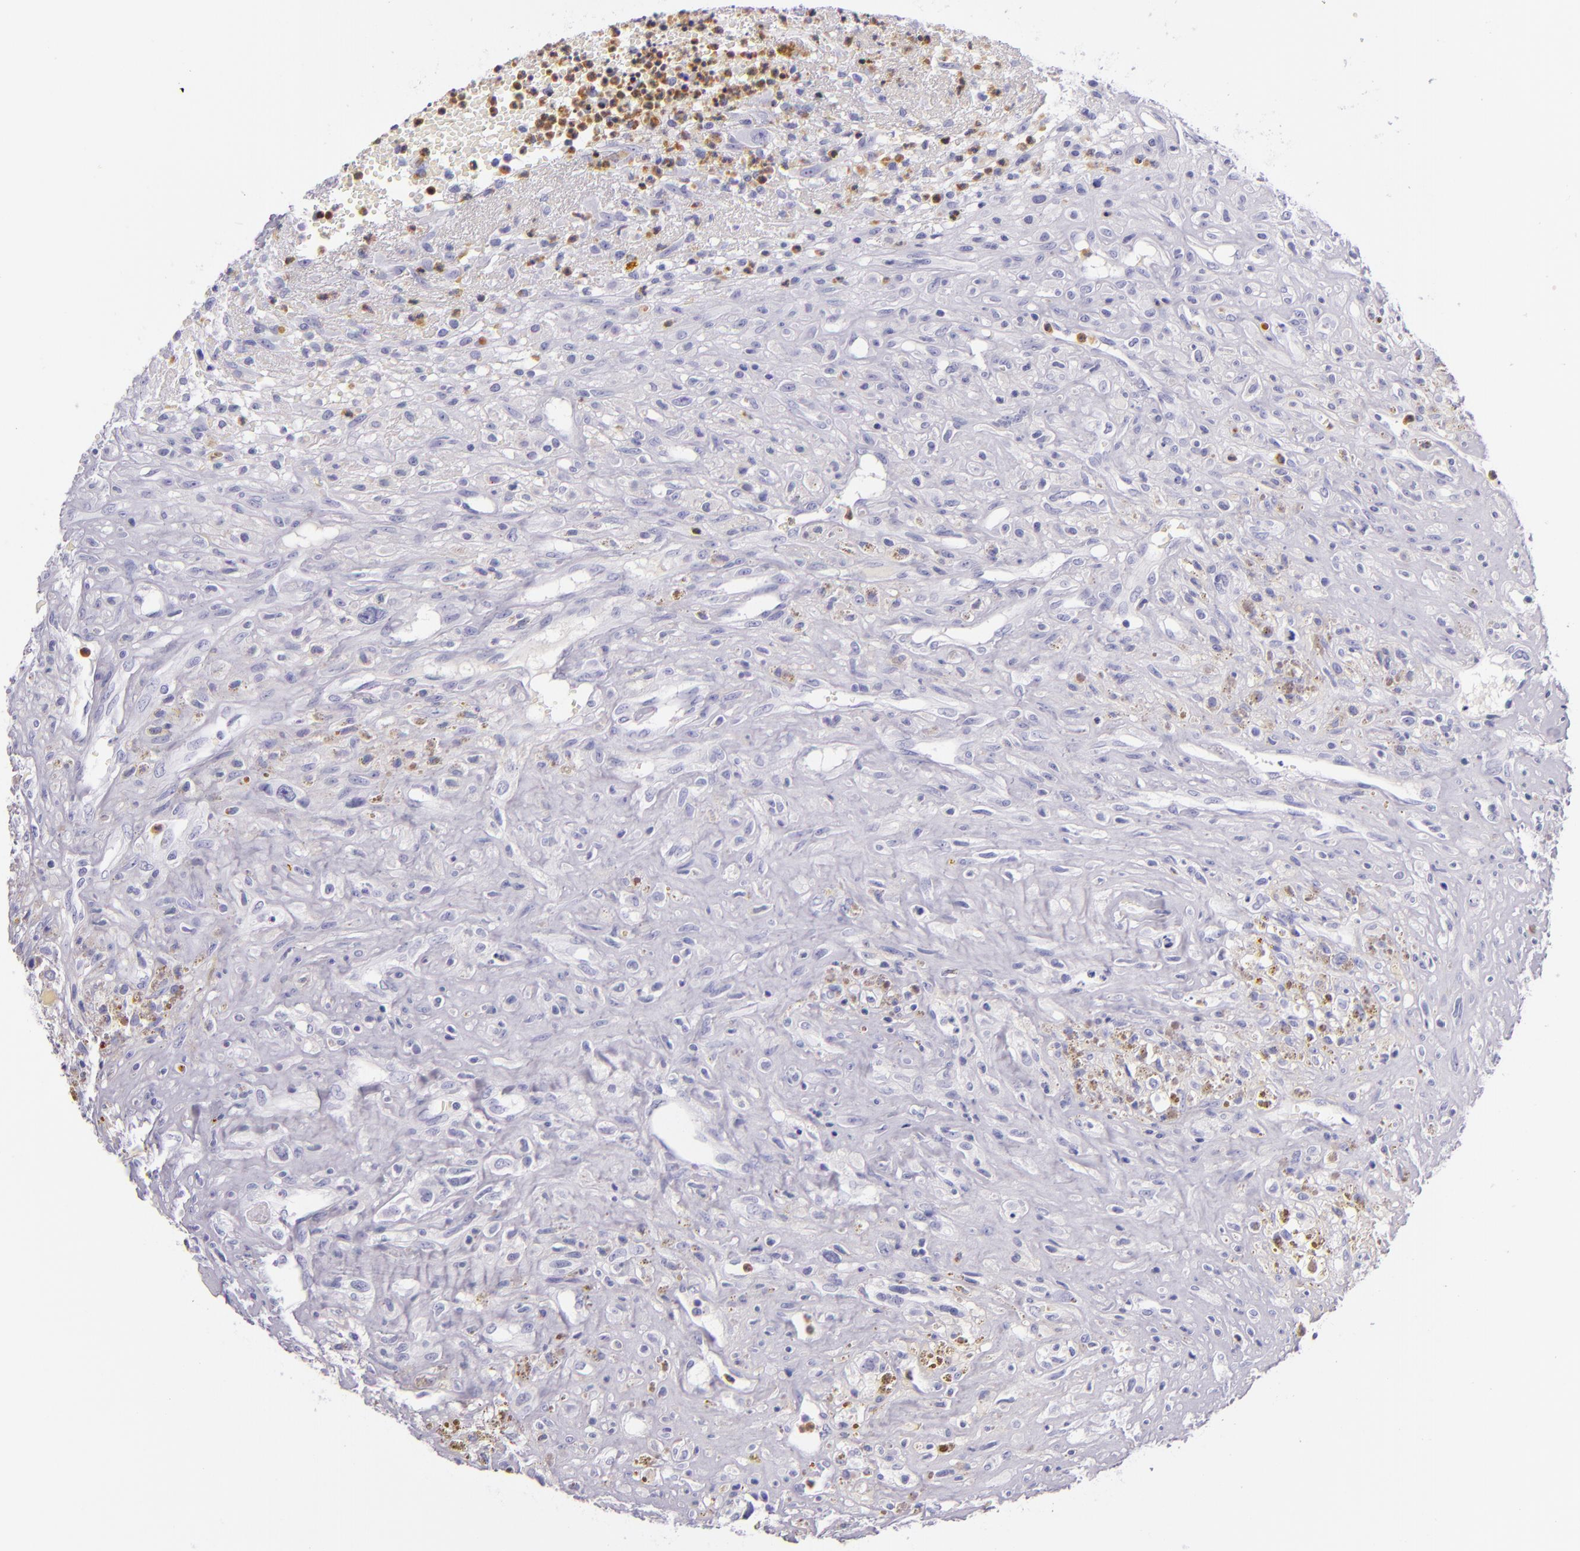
{"staining": {"intensity": "negative", "quantity": "none", "location": "none"}, "tissue": "glioma", "cell_type": "Tumor cells", "image_type": "cancer", "snomed": [{"axis": "morphology", "description": "Glioma, malignant, High grade"}, {"axis": "topography", "description": "Brain"}], "caption": "DAB (3,3'-diaminobenzidine) immunohistochemical staining of glioma shows no significant staining in tumor cells.", "gene": "CEACAM1", "patient": {"sex": "male", "age": 66}}